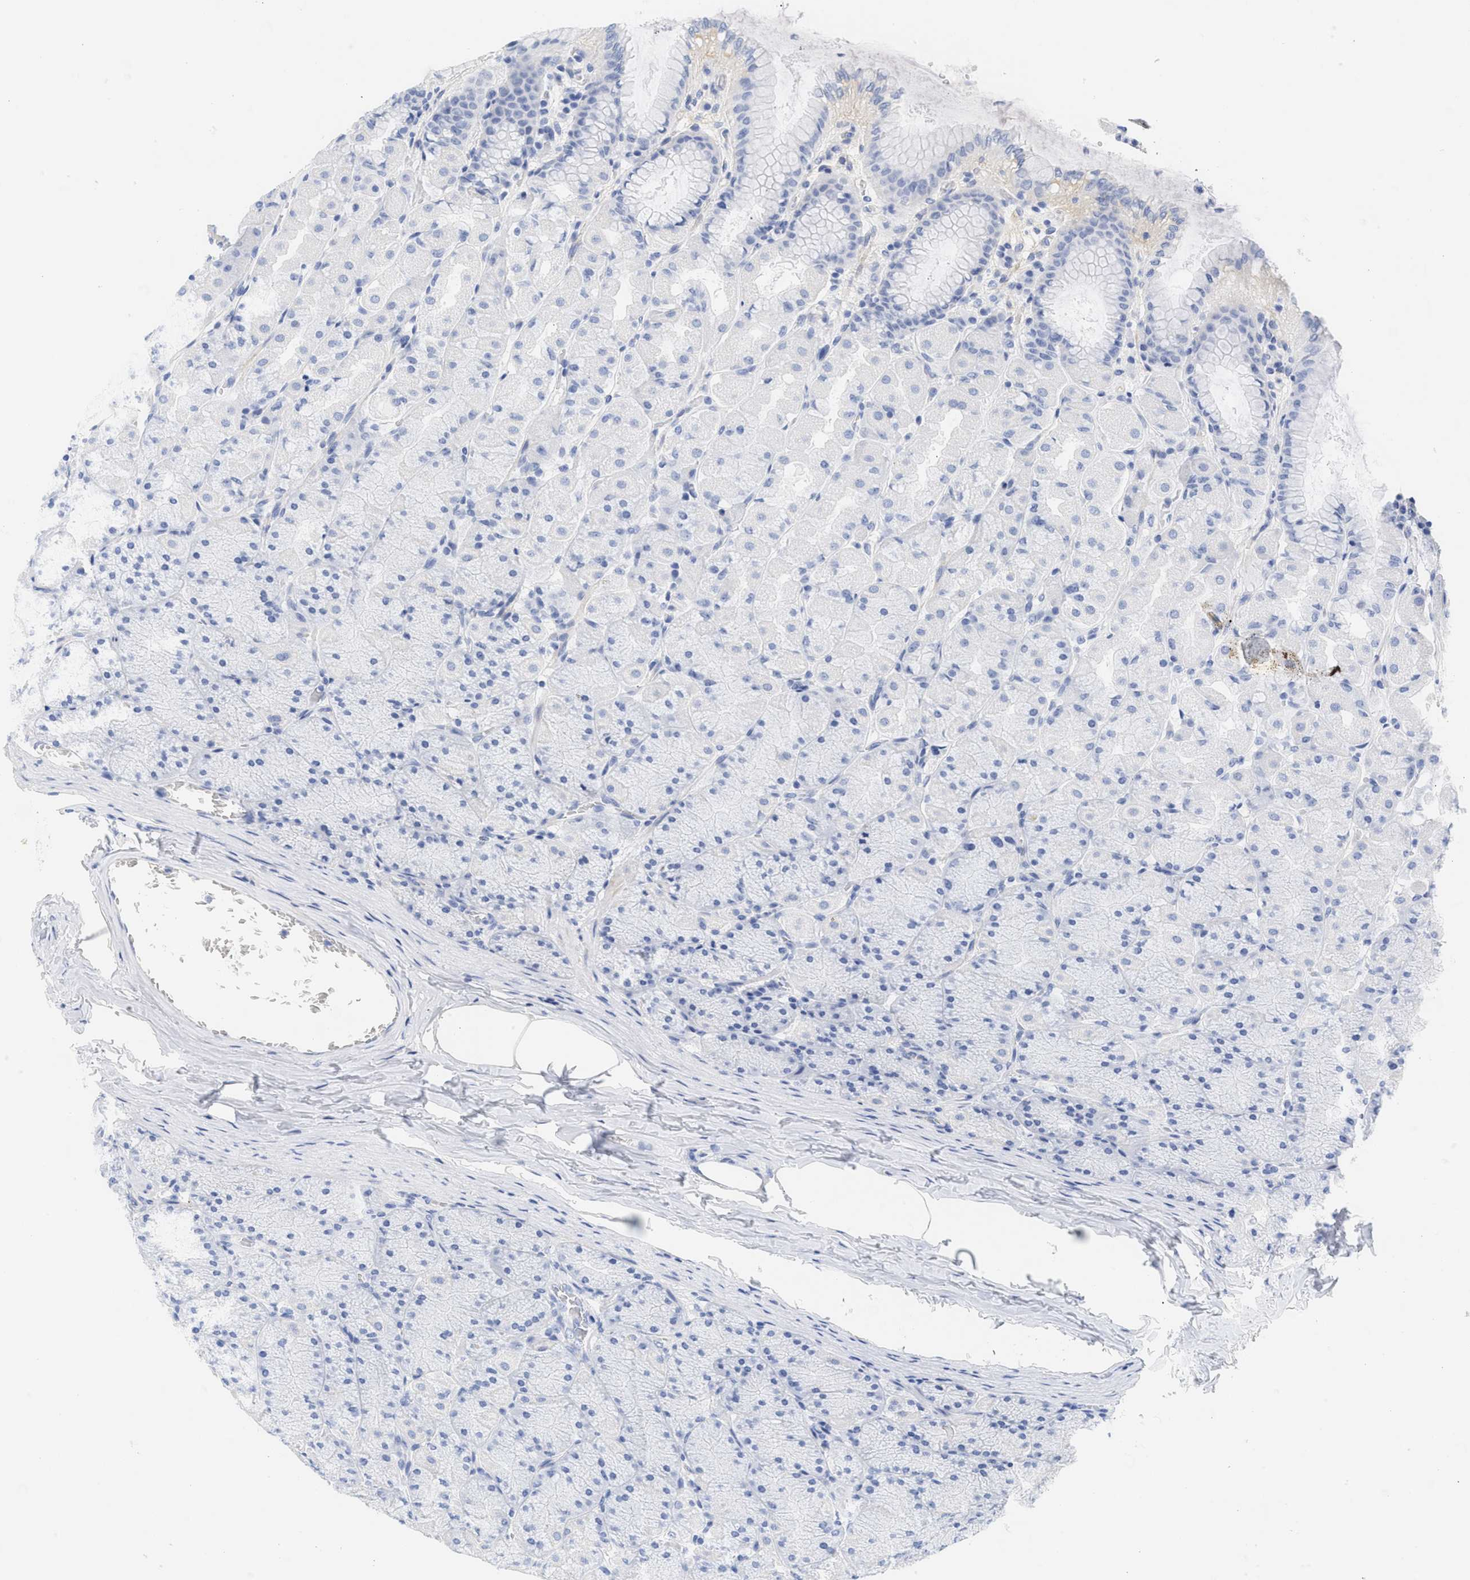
{"staining": {"intensity": "negative", "quantity": "none", "location": "none"}, "tissue": "stomach", "cell_type": "Glandular cells", "image_type": "normal", "snomed": [{"axis": "morphology", "description": "Normal tissue, NOS"}, {"axis": "topography", "description": "Stomach, upper"}], "caption": "Immunohistochemistry micrograph of normal stomach: stomach stained with DAB reveals no significant protein expression in glandular cells.", "gene": "SPATA3", "patient": {"sex": "female", "age": 56}}